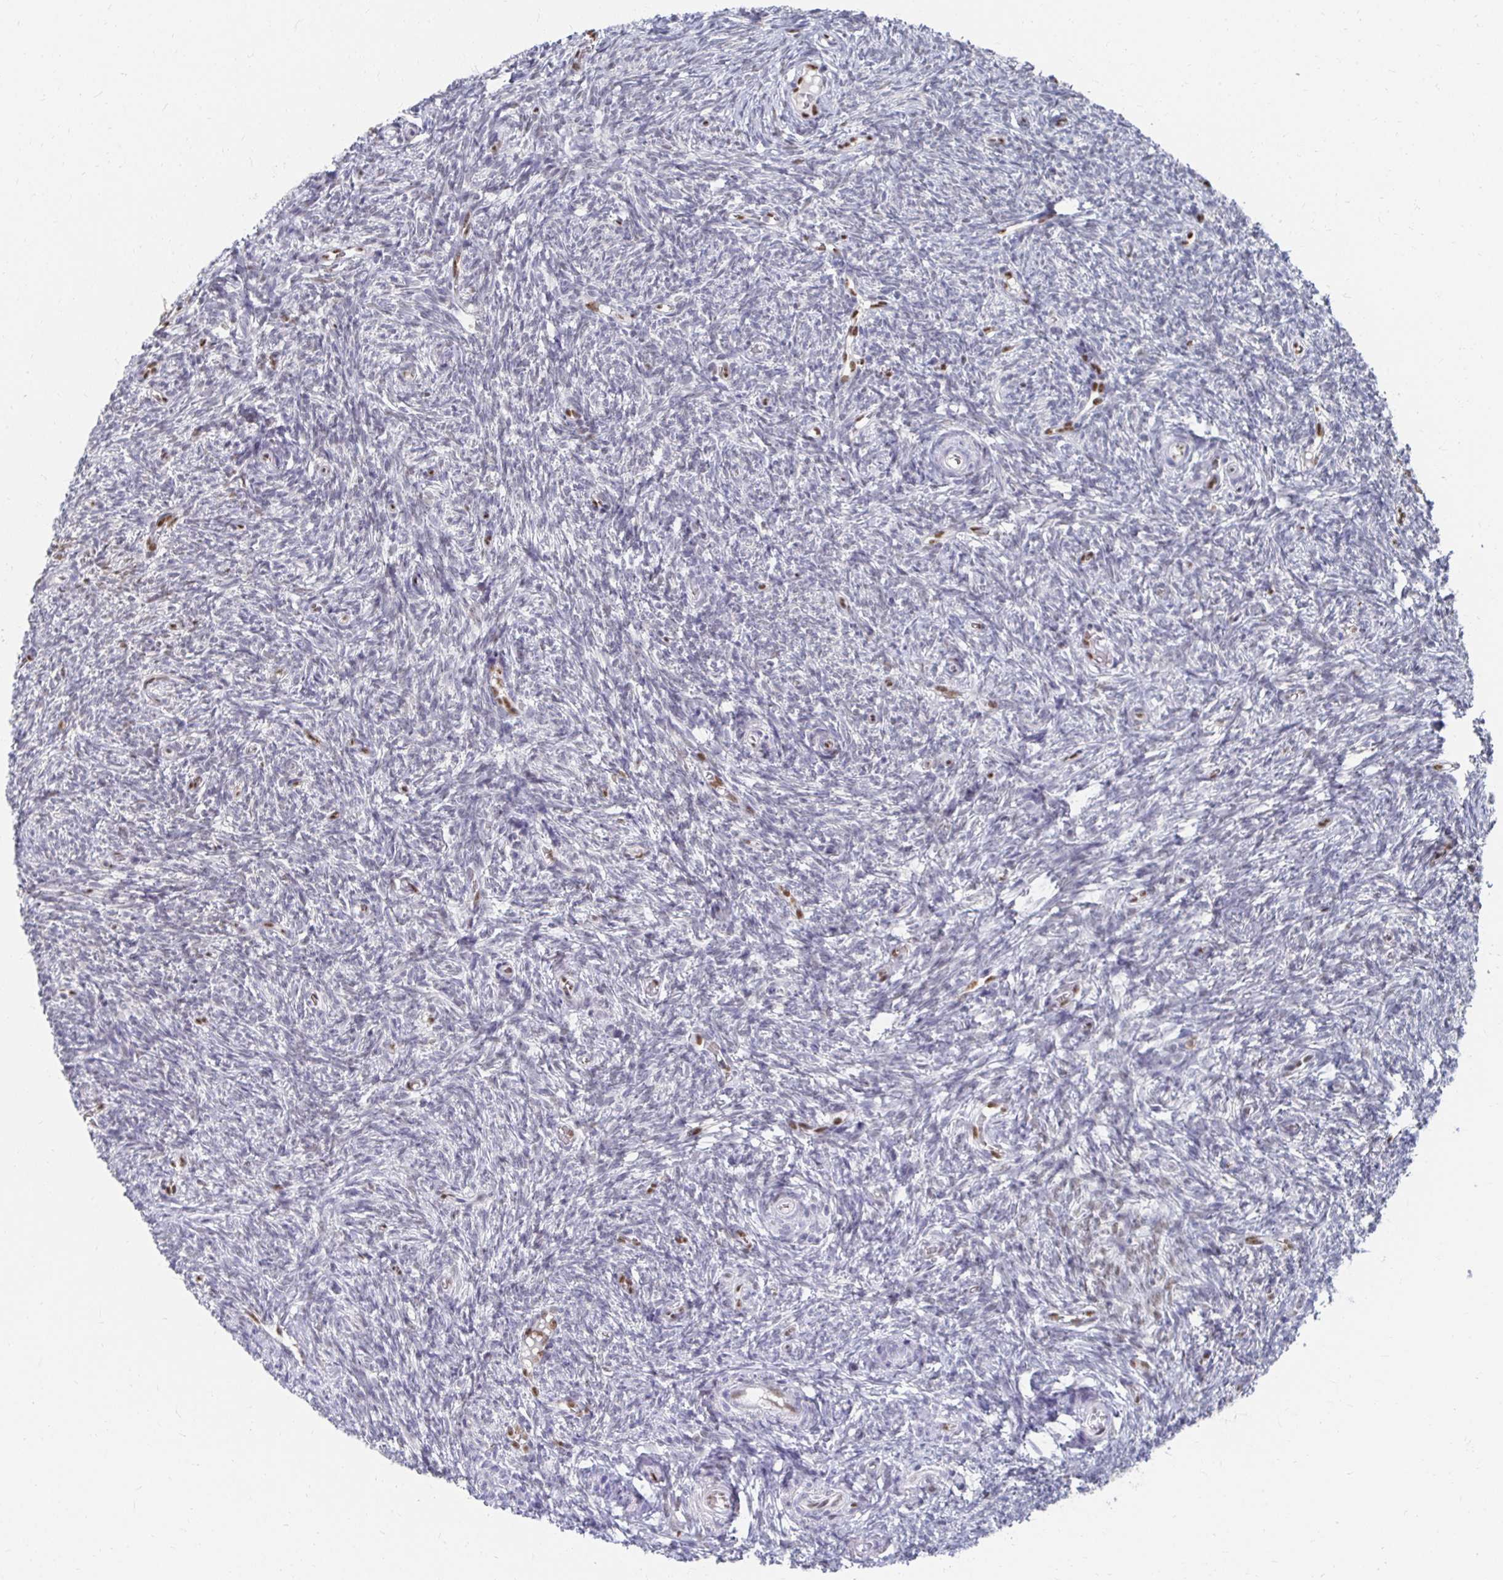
{"staining": {"intensity": "negative", "quantity": "none", "location": "none"}, "tissue": "ovary", "cell_type": "Ovarian stroma cells", "image_type": "normal", "snomed": [{"axis": "morphology", "description": "Normal tissue, NOS"}, {"axis": "topography", "description": "Ovary"}], "caption": "Photomicrograph shows no protein positivity in ovarian stroma cells of benign ovary.", "gene": "CLIC3", "patient": {"sex": "female", "age": 39}}